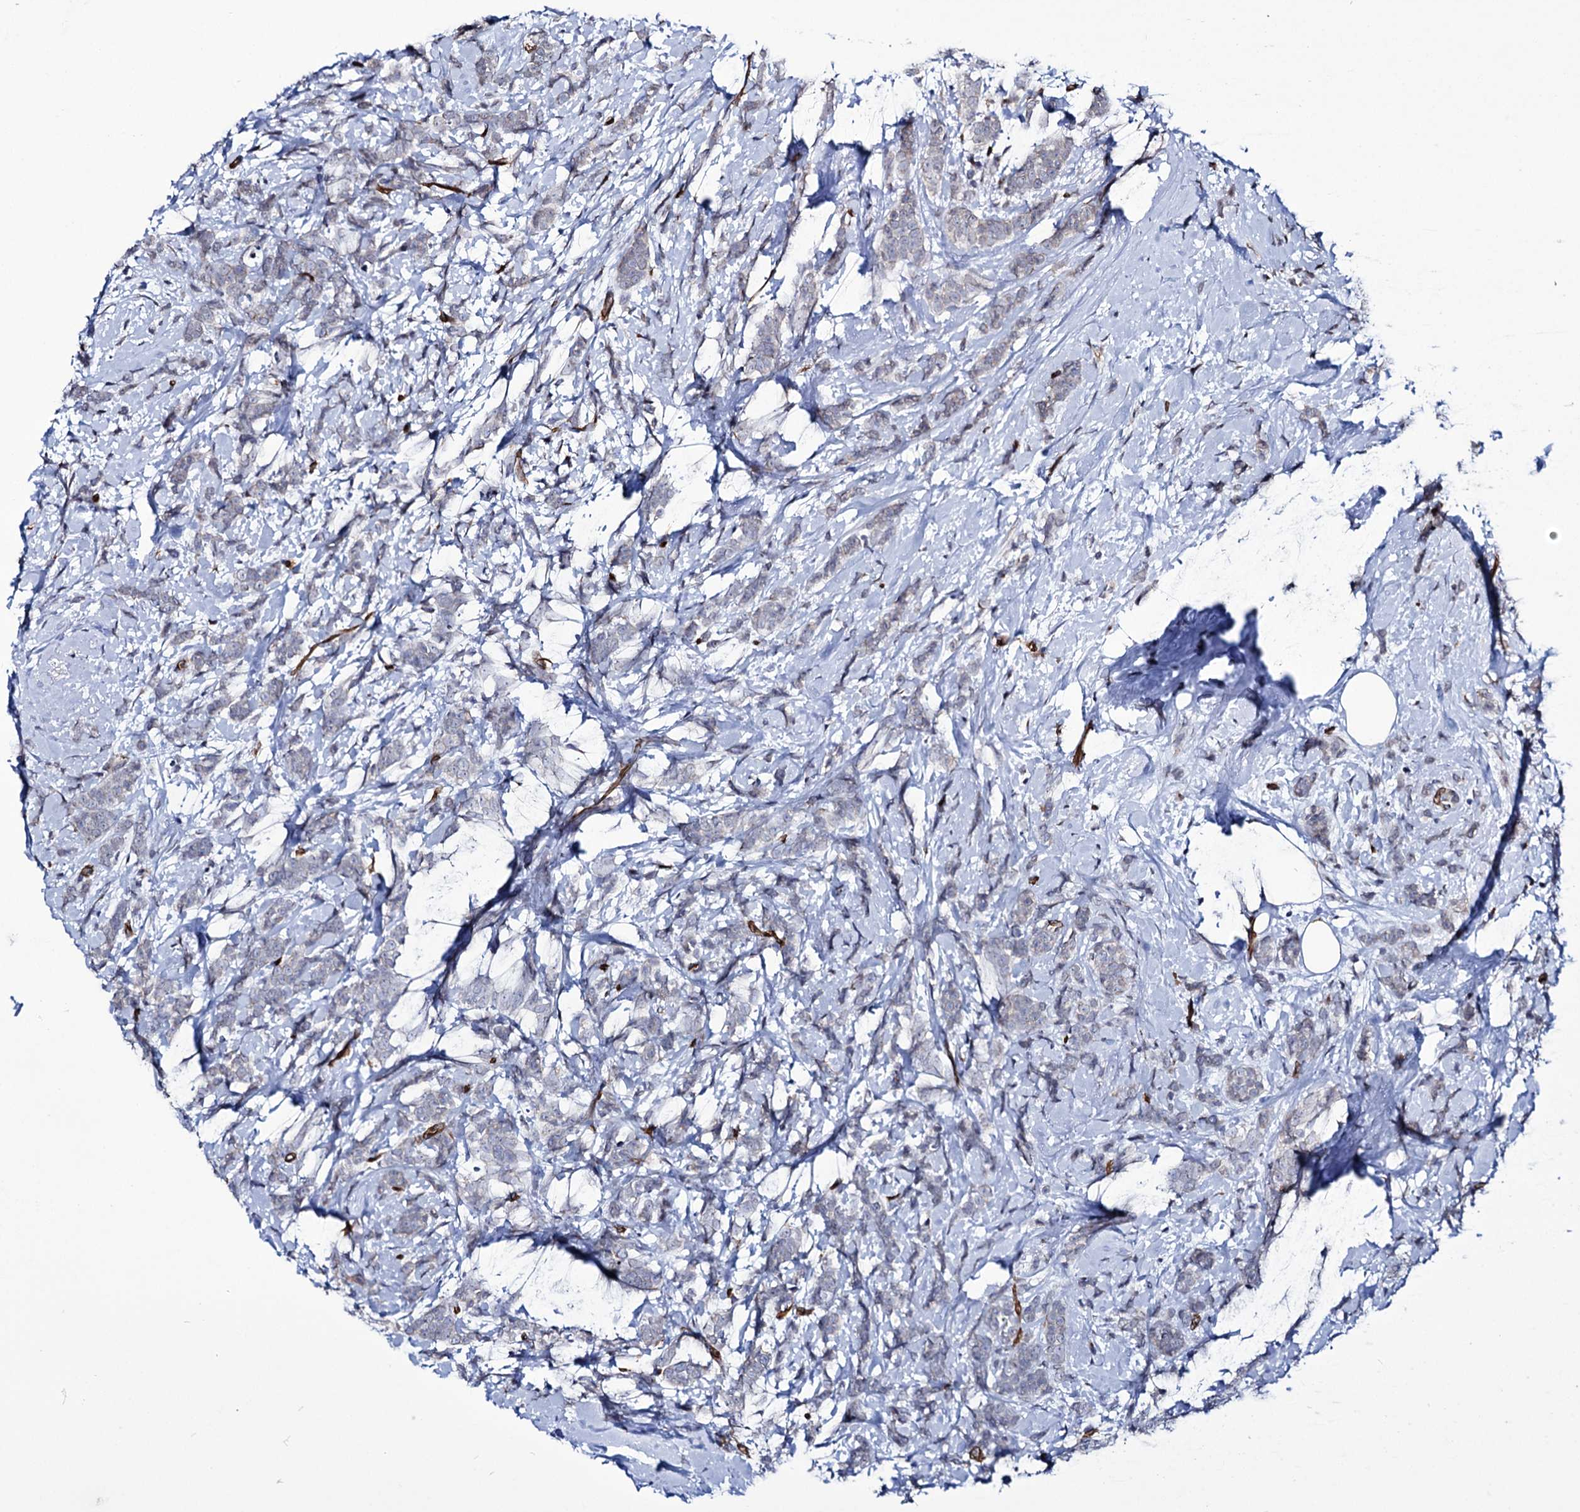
{"staining": {"intensity": "negative", "quantity": "none", "location": "none"}, "tissue": "breast cancer", "cell_type": "Tumor cells", "image_type": "cancer", "snomed": [{"axis": "morphology", "description": "Lobular carcinoma"}, {"axis": "topography", "description": "Breast"}], "caption": "This is an immunohistochemistry photomicrograph of human lobular carcinoma (breast). There is no staining in tumor cells.", "gene": "ZC3H12C", "patient": {"sex": "female", "age": 58}}